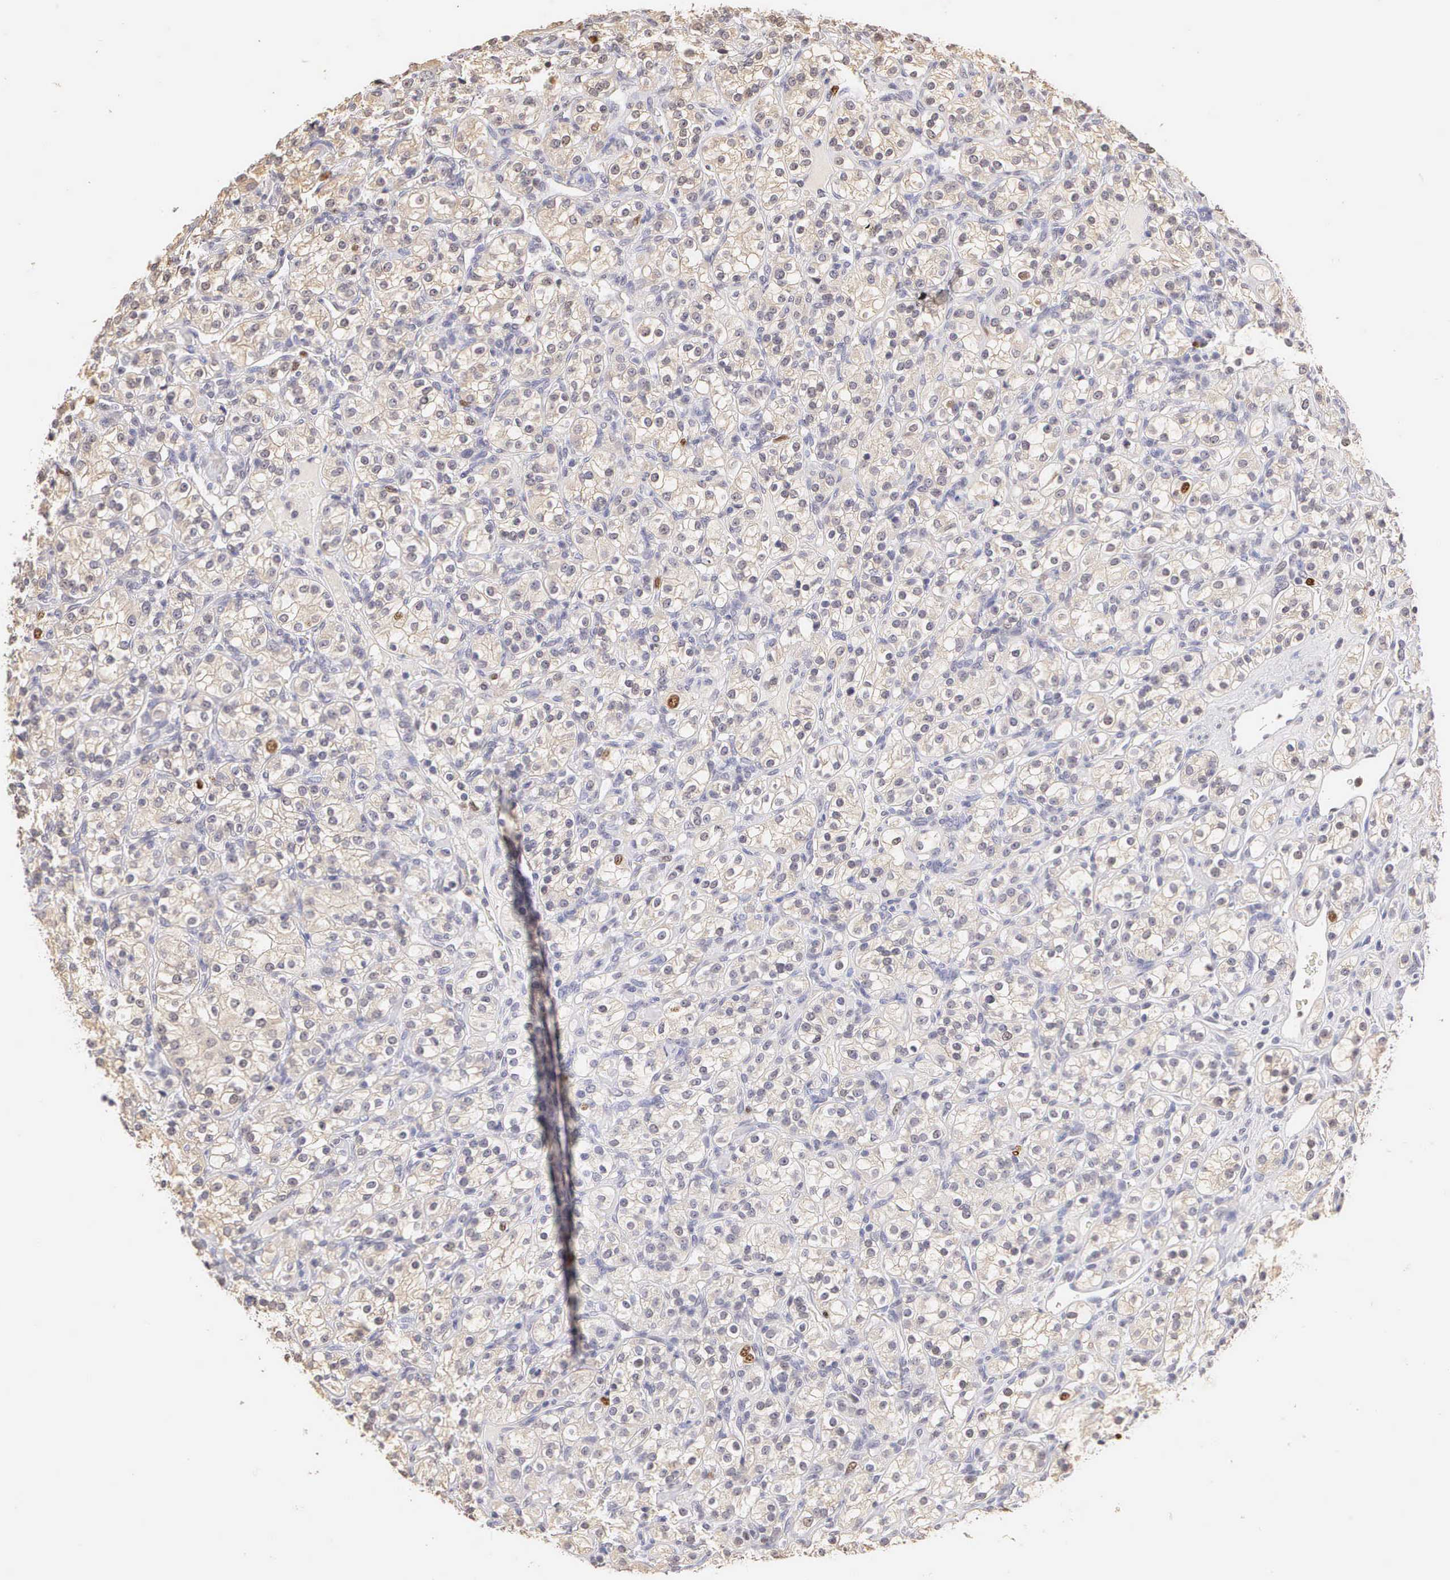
{"staining": {"intensity": "moderate", "quantity": "<25%", "location": "nuclear"}, "tissue": "renal cancer", "cell_type": "Tumor cells", "image_type": "cancer", "snomed": [{"axis": "morphology", "description": "Adenocarcinoma, NOS"}, {"axis": "topography", "description": "Kidney"}], "caption": "An IHC histopathology image of tumor tissue is shown. Protein staining in brown labels moderate nuclear positivity in renal cancer within tumor cells.", "gene": "MKI67", "patient": {"sex": "male", "age": 77}}